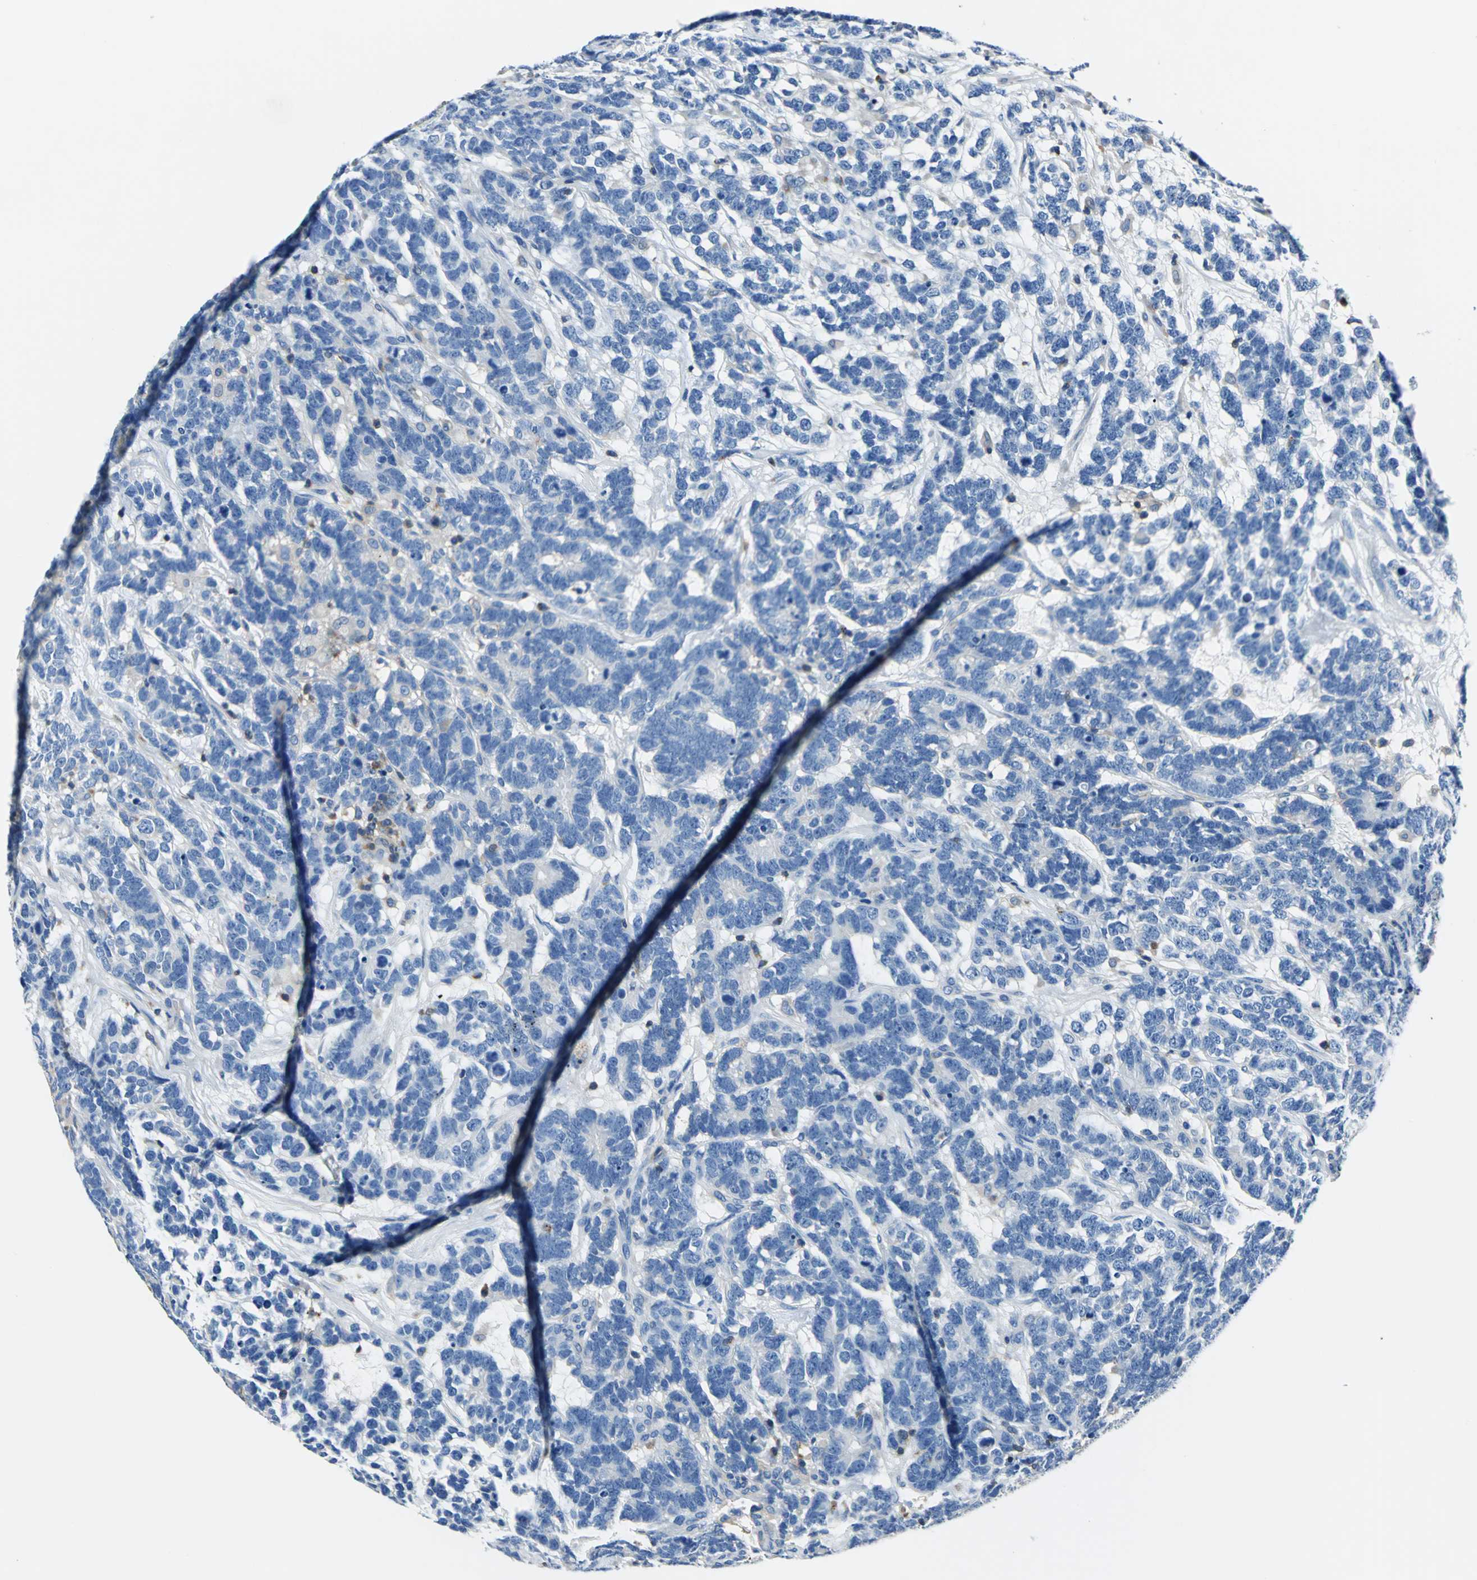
{"staining": {"intensity": "moderate", "quantity": "<25%", "location": "cytoplasmic/membranous"}, "tissue": "testis cancer", "cell_type": "Tumor cells", "image_type": "cancer", "snomed": [{"axis": "morphology", "description": "Carcinoma, Embryonal, NOS"}, {"axis": "topography", "description": "Testis"}], "caption": "DAB immunohistochemical staining of human testis cancer exhibits moderate cytoplasmic/membranous protein expression in about <25% of tumor cells.", "gene": "SEPTIN6", "patient": {"sex": "male", "age": 26}}